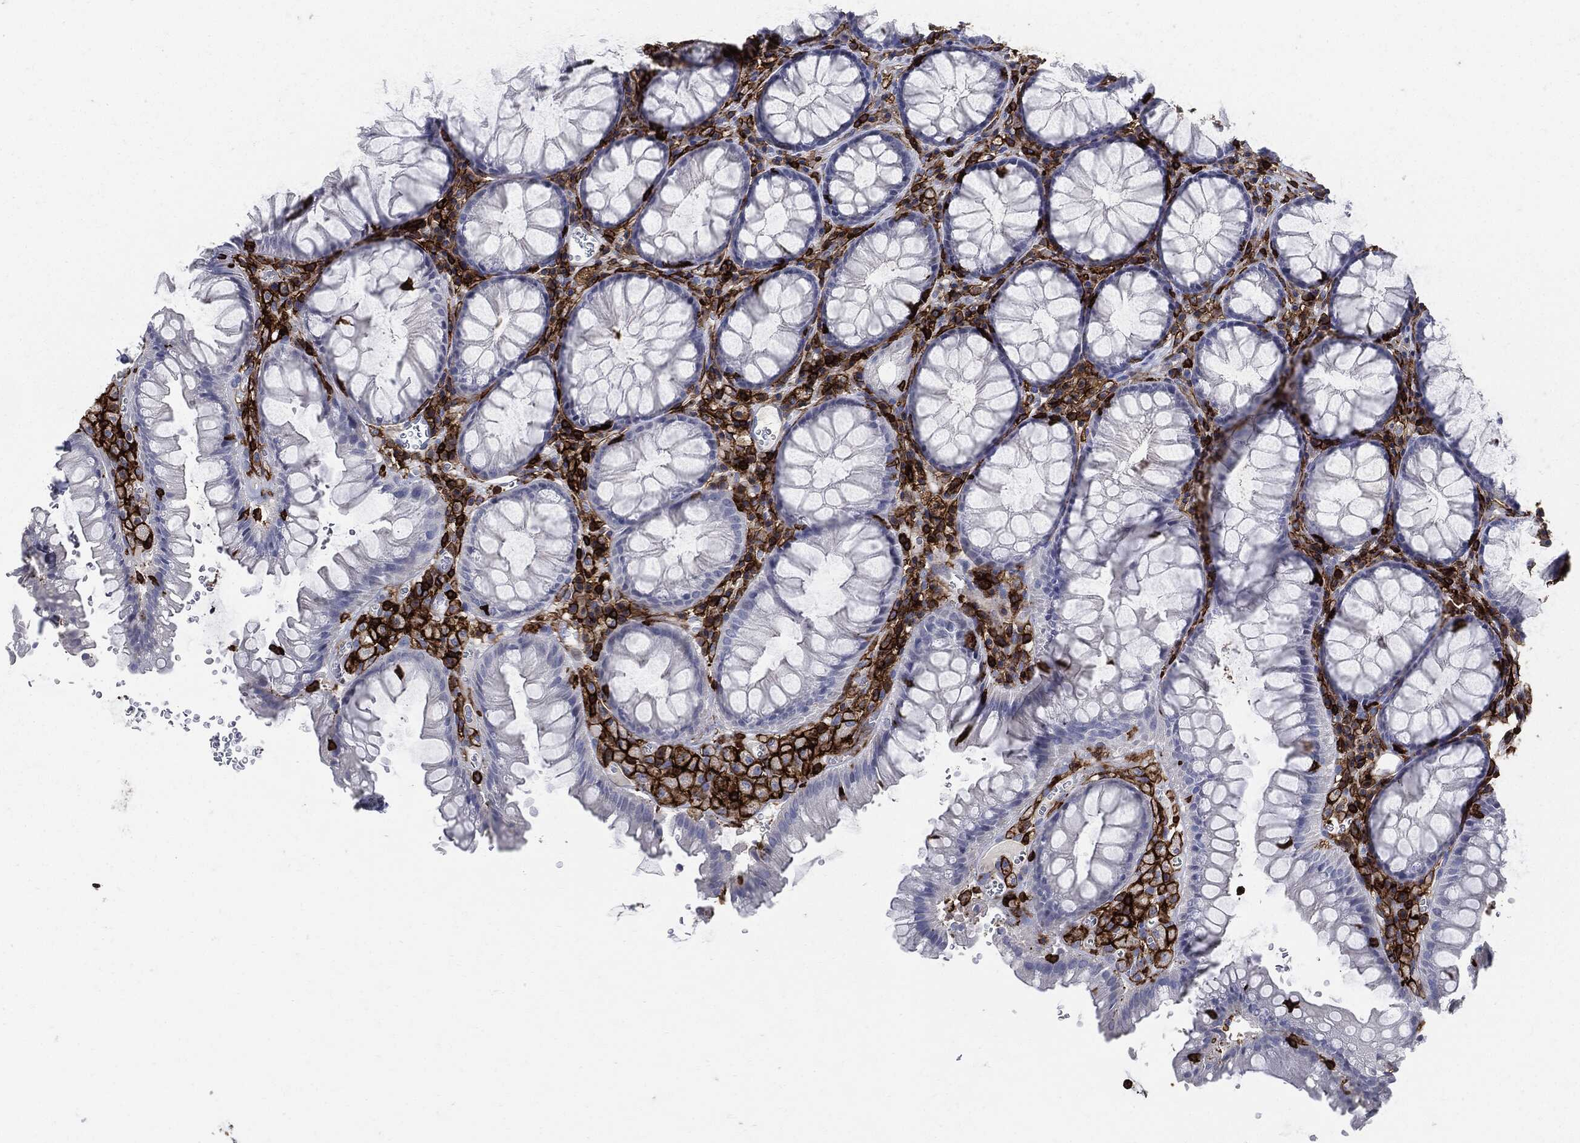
{"staining": {"intensity": "negative", "quantity": "none", "location": "none"}, "tissue": "rectum", "cell_type": "Glandular cells", "image_type": "normal", "snomed": [{"axis": "morphology", "description": "Normal tissue, NOS"}, {"axis": "topography", "description": "Rectum"}], "caption": "The immunohistochemistry (IHC) micrograph has no significant expression in glandular cells of rectum. The staining is performed using DAB brown chromogen with nuclei counter-stained in using hematoxylin.", "gene": "PTPRC", "patient": {"sex": "female", "age": 68}}